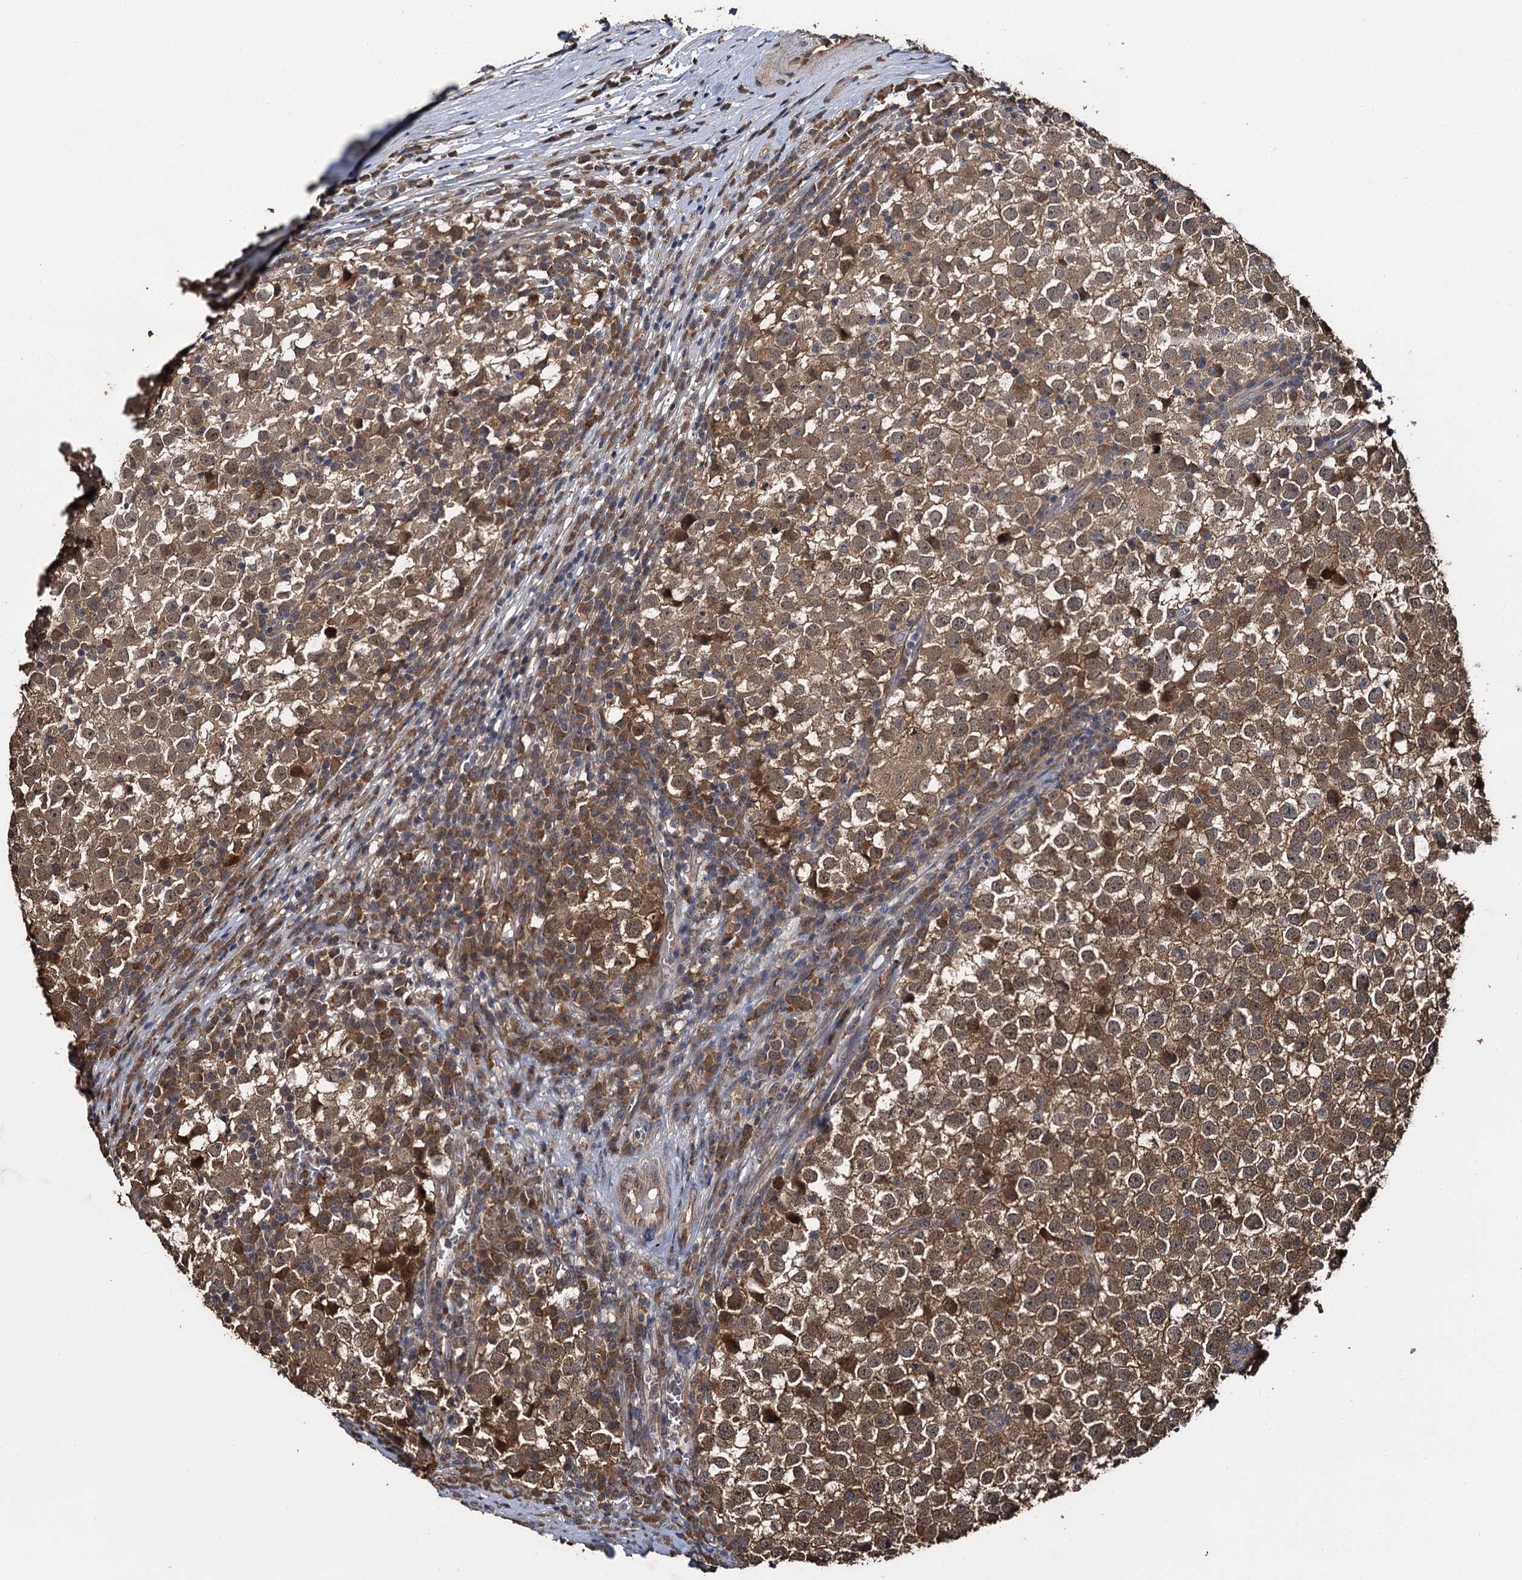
{"staining": {"intensity": "moderate", "quantity": ">75%", "location": "cytoplasmic/membranous"}, "tissue": "testis cancer", "cell_type": "Tumor cells", "image_type": "cancer", "snomed": [{"axis": "morphology", "description": "Seminoma, NOS"}, {"axis": "topography", "description": "Testis"}], "caption": "Testis seminoma stained with immunohistochemistry exhibits moderate cytoplasmic/membranous staining in approximately >75% of tumor cells.", "gene": "SLC46A3", "patient": {"sex": "male", "age": 65}}